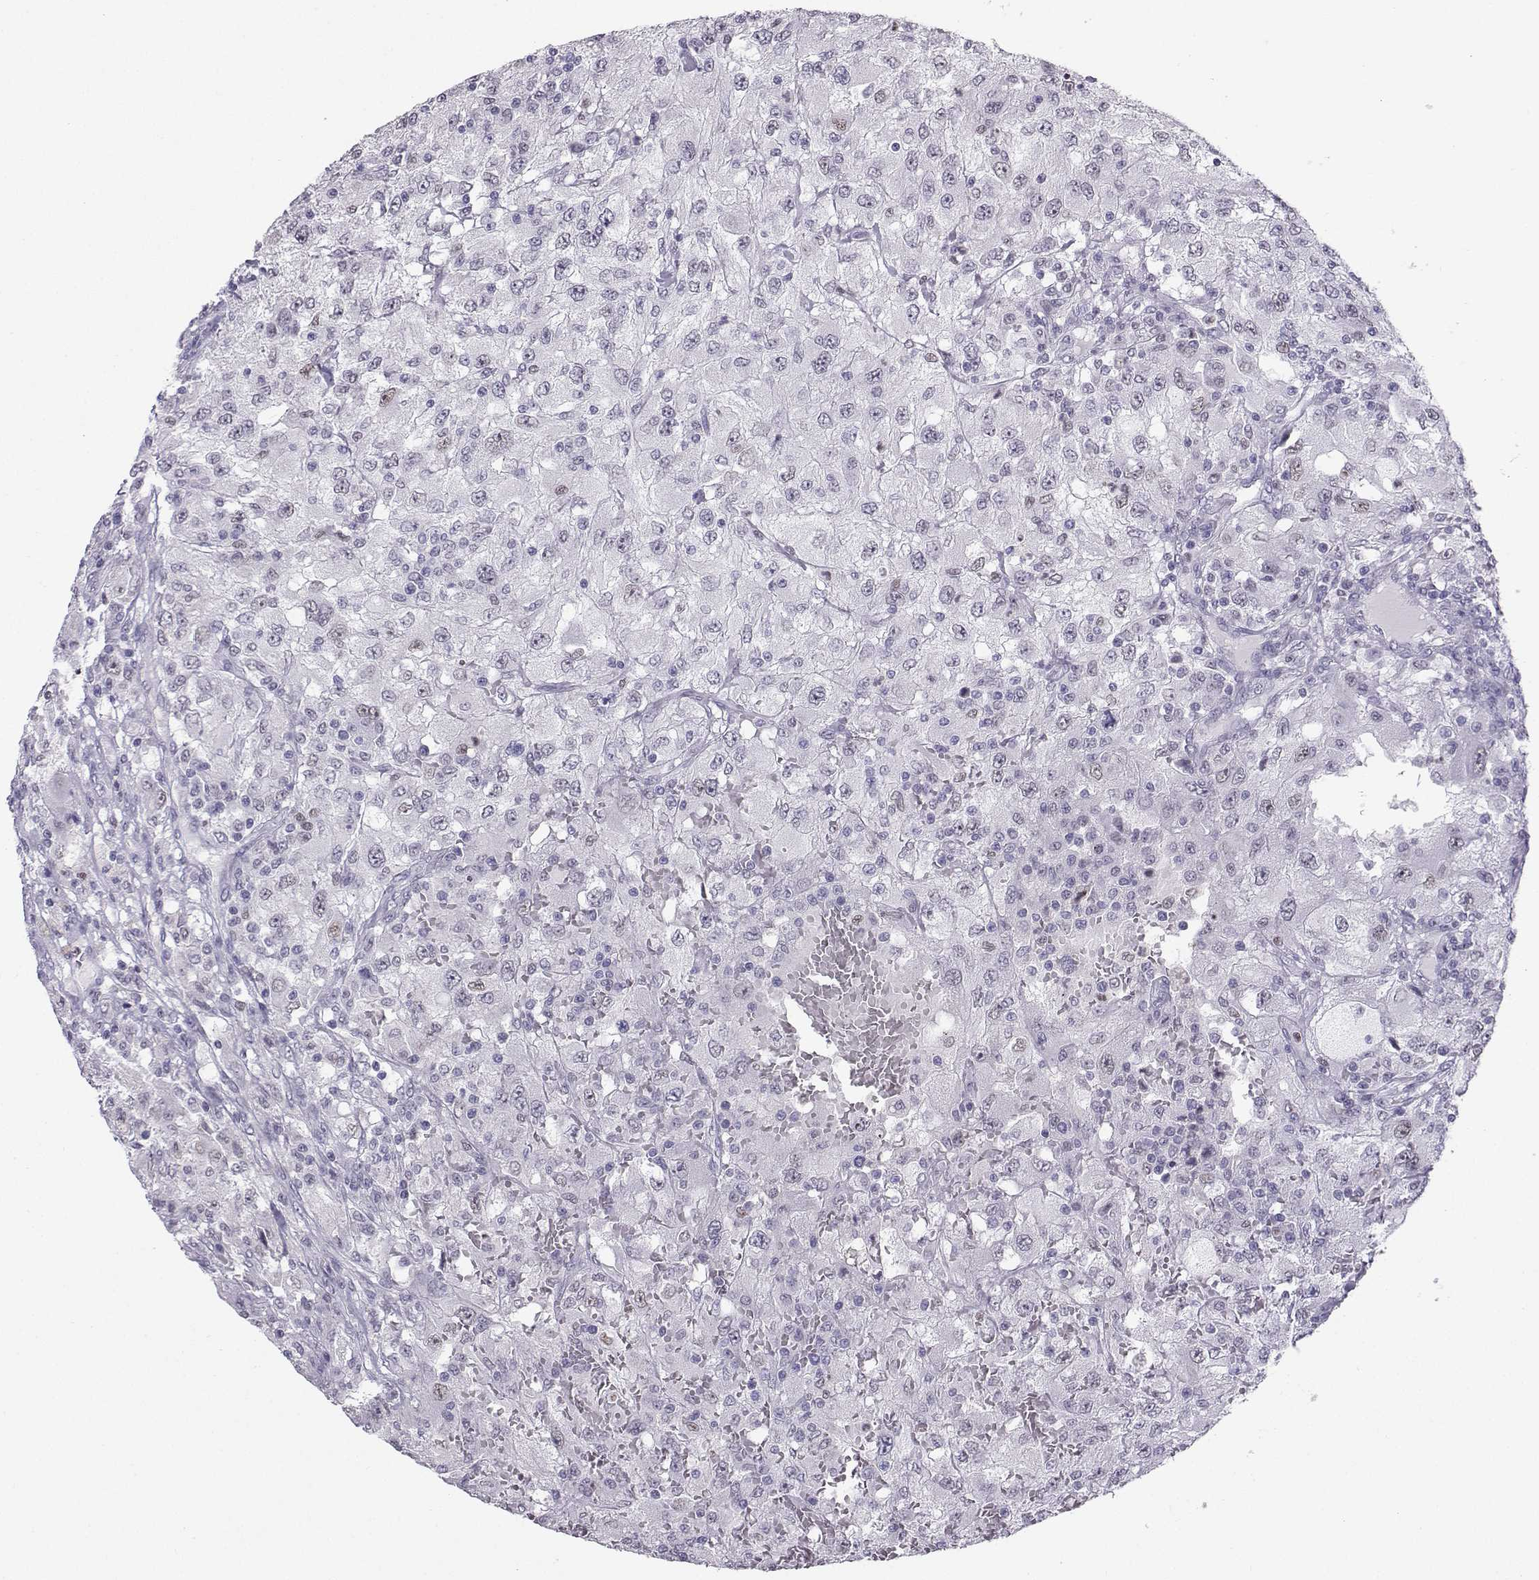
{"staining": {"intensity": "negative", "quantity": "none", "location": "none"}, "tissue": "renal cancer", "cell_type": "Tumor cells", "image_type": "cancer", "snomed": [{"axis": "morphology", "description": "Adenocarcinoma, NOS"}, {"axis": "topography", "description": "Kidney"}], "caption": "The immunohistochemistry (IHC) photomicrograph has no significant positivity in tumor cells of adenocarcinoma (renal) tissue. The staining was performed using DAB (3,3'-diaminobenzidine) to visualize the protein expression in brown, while the nuclei were stained in blue with hematoxylin (Magnification: 20x).", "gene": "TEDC2", "patient": {"sex": "female", "age": 67}}